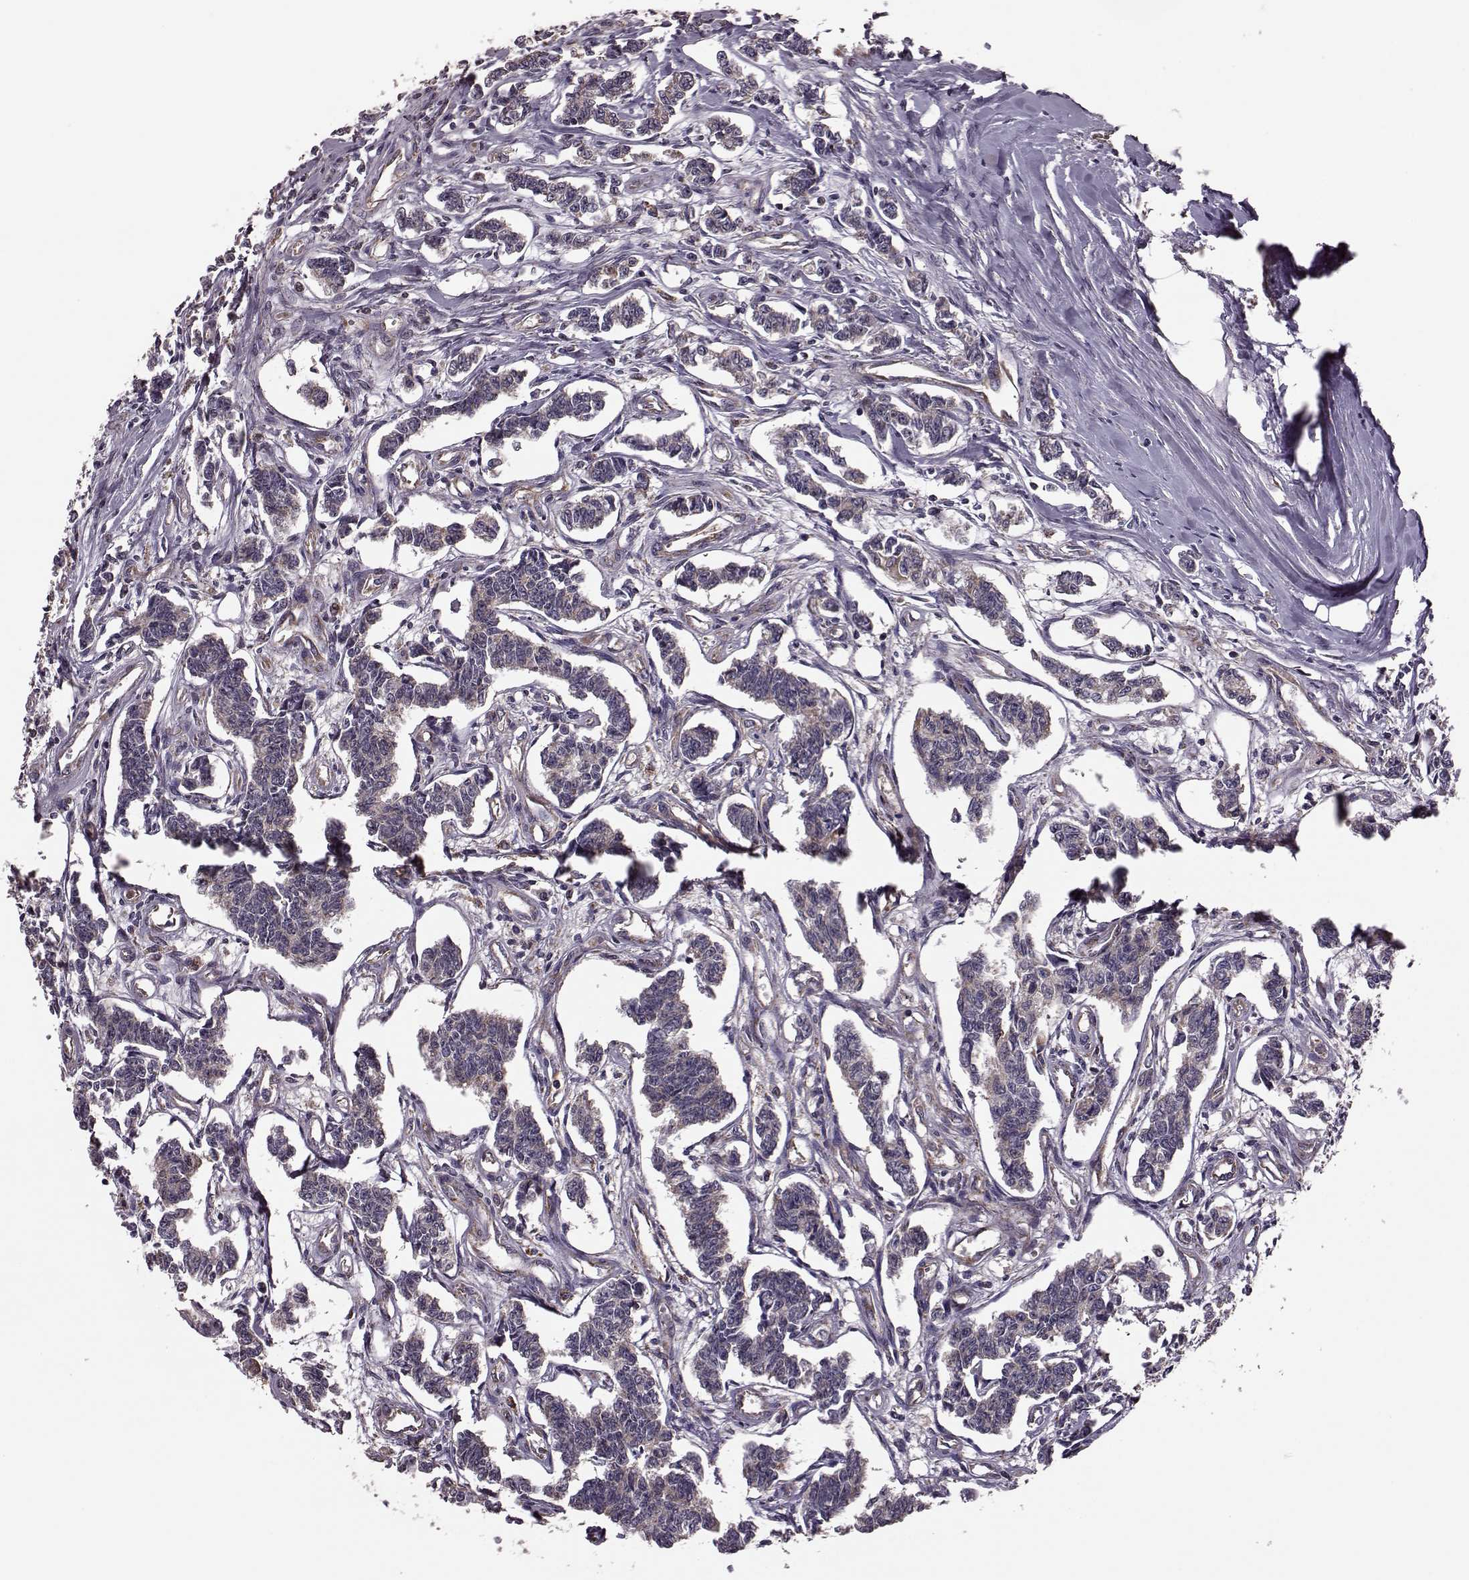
{"staining": {"intensity": "negative", "quantity": "none", "location": "none"}, "tissue": "carcinoid", "cell_type": "Tumor cells", "image_type": "cancer", "snomed": [{"axis": "morphology", "description": "Carcinoid, malignant, NOS"}, {"axis": "topography", "description": "Kidney"}], "caption": "High power microscopy photomicrograph of an immunohistochemistry micrograph of carcinoid, revealing no significant staining in tumor cells.", "gene": "PUDP", "patient": {"sex": "female", "age": 41}}